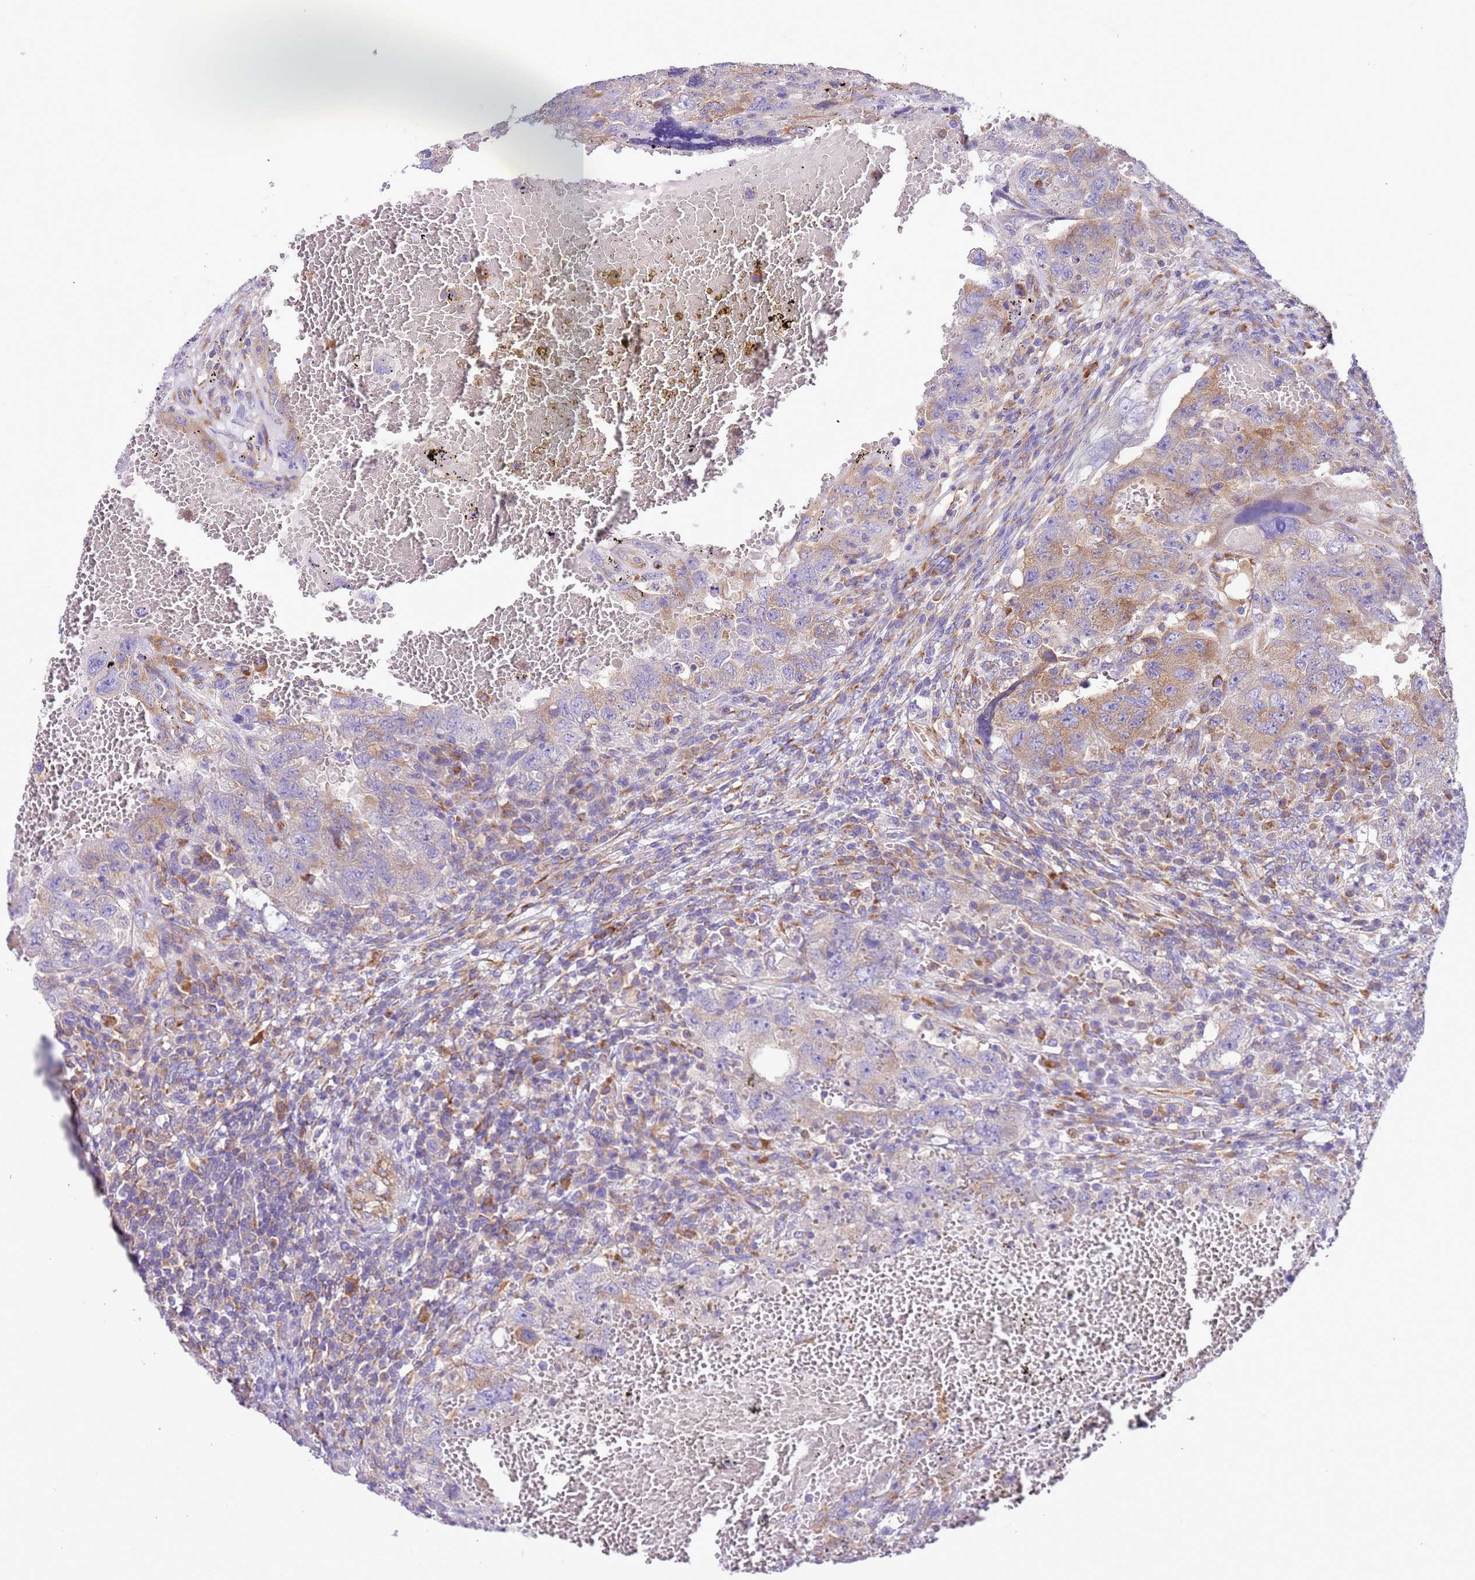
{"staining": {"intensity": "moderate", "quantity": "25%-75%", "location": "cytoplasmic/membranous"}, "tissue": "testis cancer", "cell_type": "Tumor cells", "image_type": "cancer", "snomed": [{"axis": "morphology", "description": "Carcinoma, Embryonal, NOS"}, {"axis": "topography", "description": "Testis"}], "caption": "IHC of human testis cancer (embryonal carcinoma) shows medium levels of moderate cytoplasmic/membranous staining in about 25%-75% of tumor cells. The protein is shown in brown color, while the nuclei are stained blue.", "gene": "VARS1", "patient": {"sex": "male", "age": 26}}